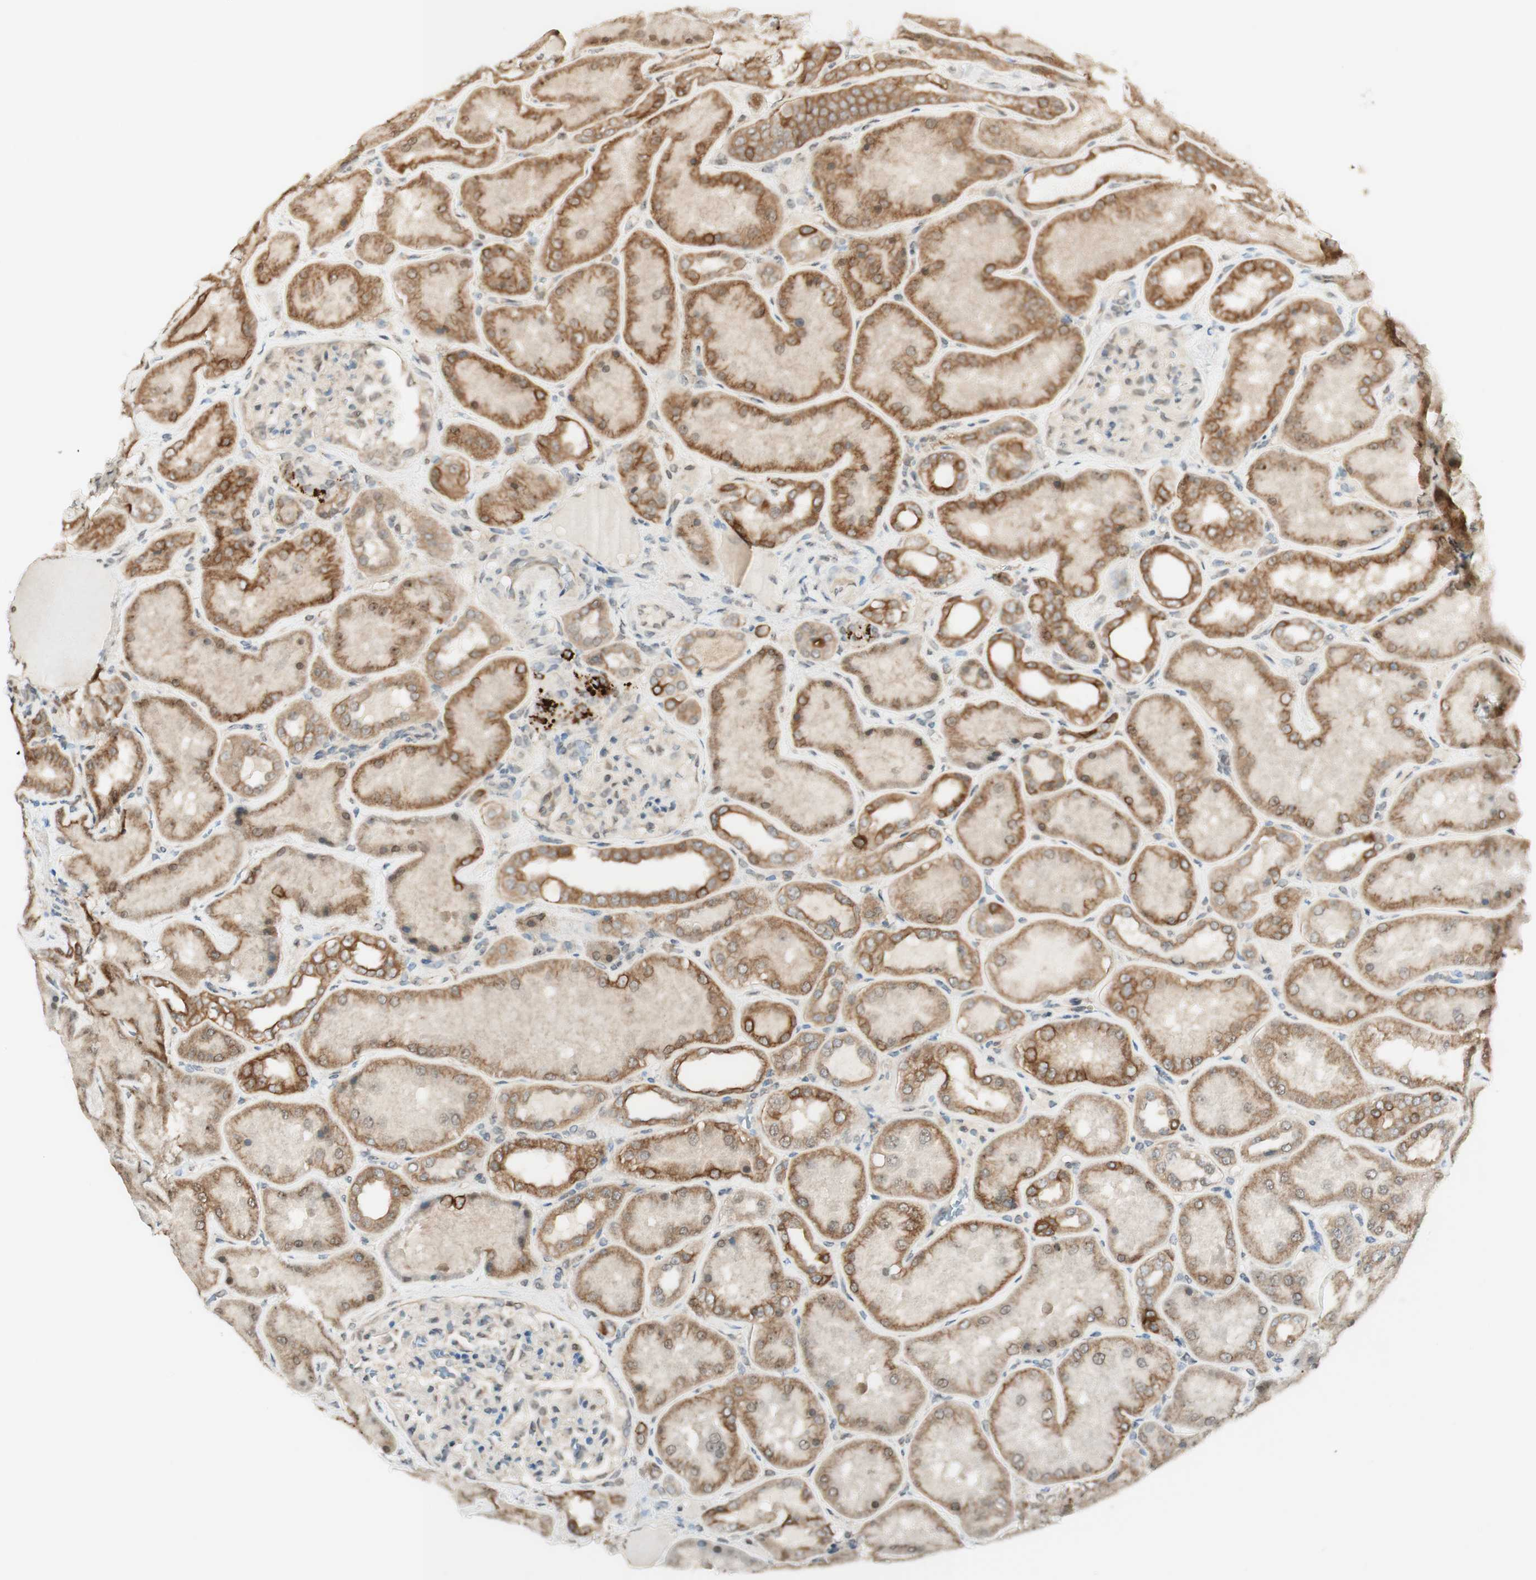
{"staining": {"intensity": "weak", "quantity": "25%-75%", "location": "cytoplasmic/membranous,nuclear"}, "tissue": "kidney", "cell_type": "Cells in glomeruli", "image_type": "normal", "snomed": [{"axis": "morphology", "description": "Normal tissue, NOS"}, {"axis": "topography", "description": "Kidney"}], "caption": "Immunohistochemical staining of benign kidney displays 25%-75% levels of weak cytoplasmic/membranous,nuclear protein staining in about 25%-75% of cells in glomeruli. The staining was performed using DAB, with brown indicating positive protein expression. Nuclei are stained blue with hematoxylin.", "gene": "SPINT2", "patient": {"sex": "female", "age": 56}}